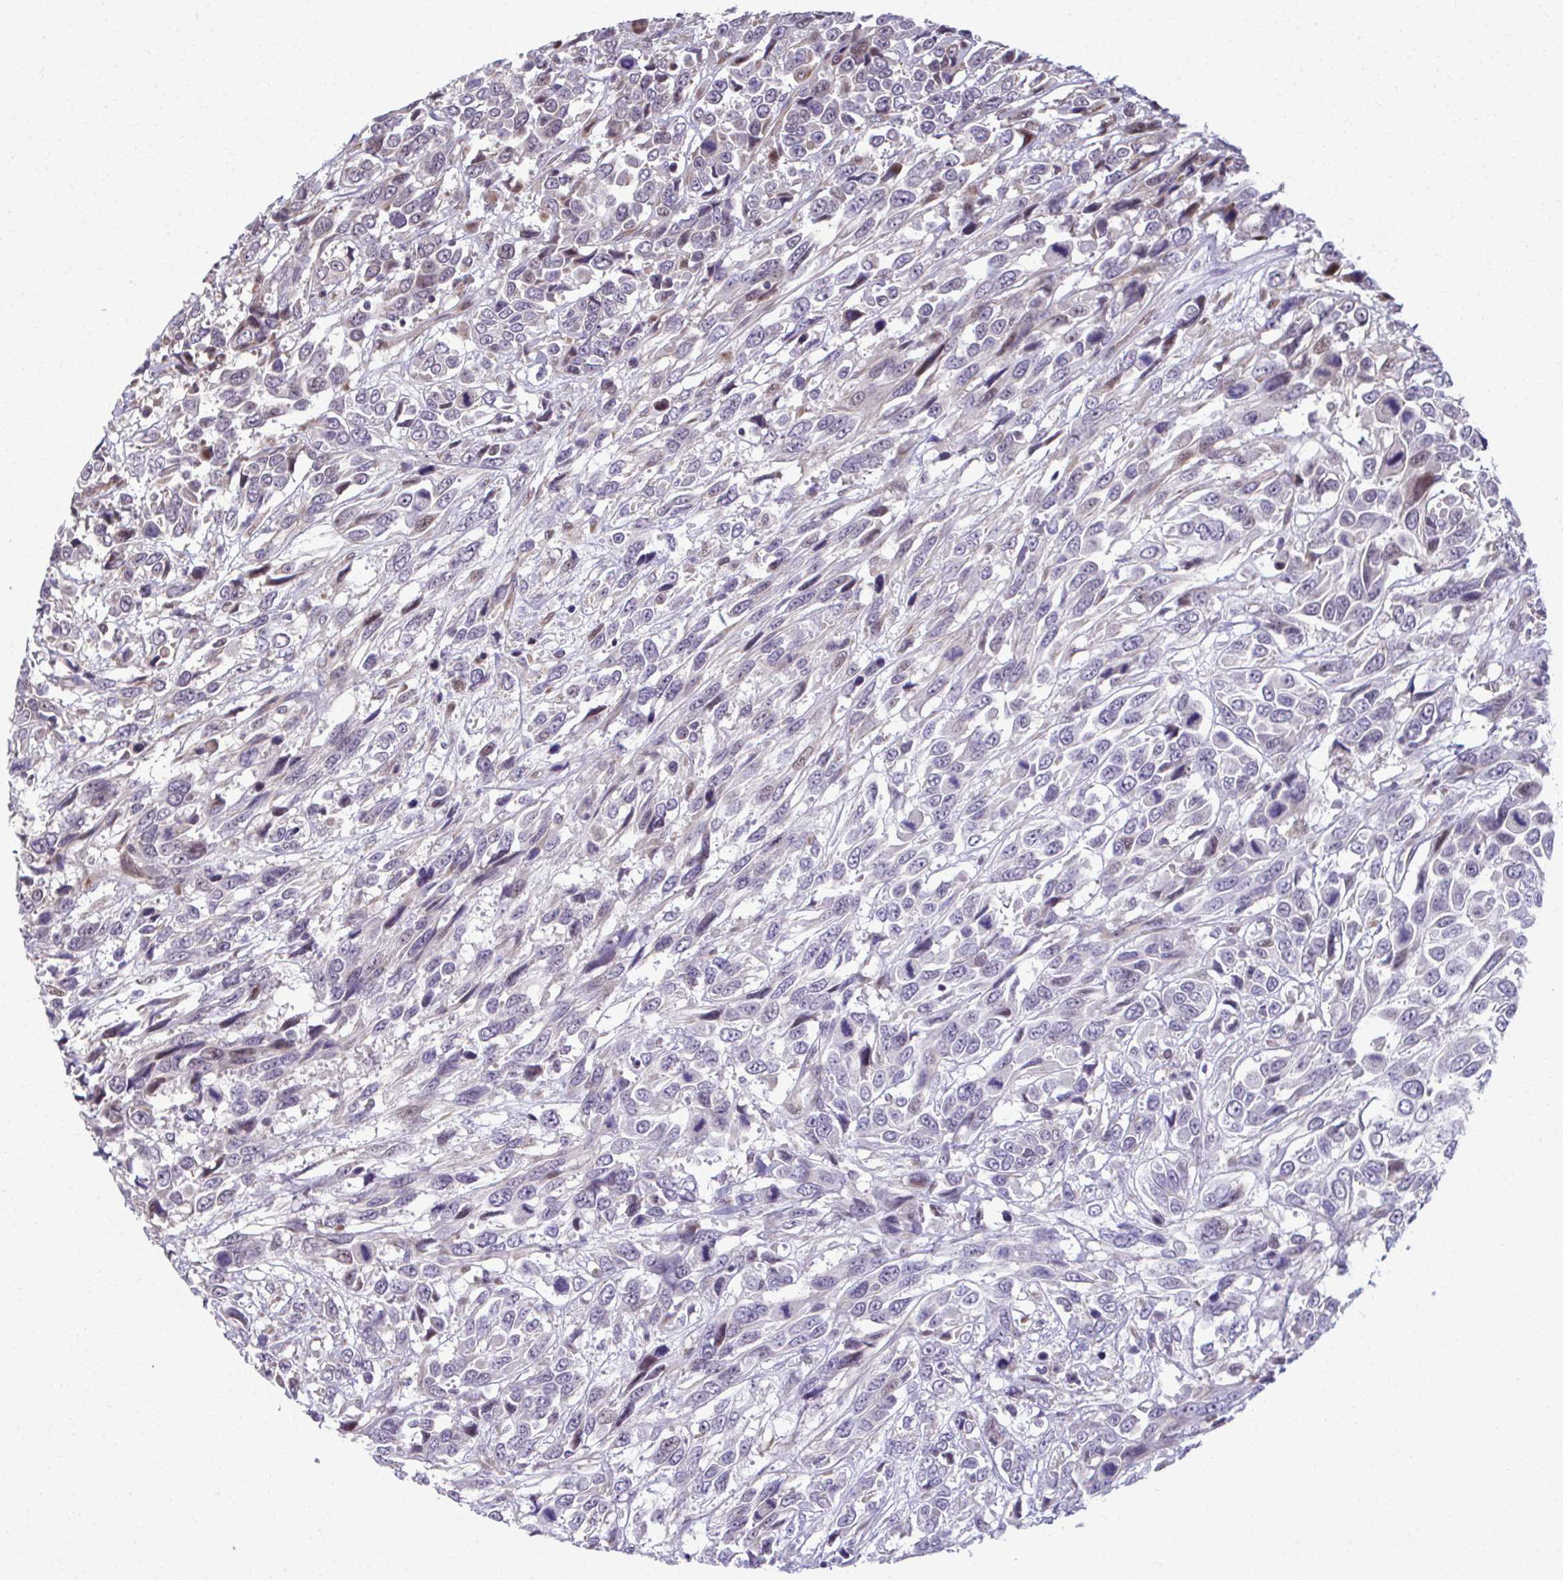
{"staining": {"intensity": "moderate", "quantity": "<25%", "location": "nuclear"}, "tissue": "urothelial cancer", "cell_type": "Tumor cells", "image_type": "cancer", "snomed": [{"axis": "morphology", "description": "Urothelial carcinoma, High grade"}, {"axis": "topography", "description": "Urinary bladder"}], "caption": "Protein expression analysis of urothelial cancer shows moderate nuclear staining in about <25% of tumor cells.", "gene": "MAF1", "patient": {"sex": "female", "age": 70}}